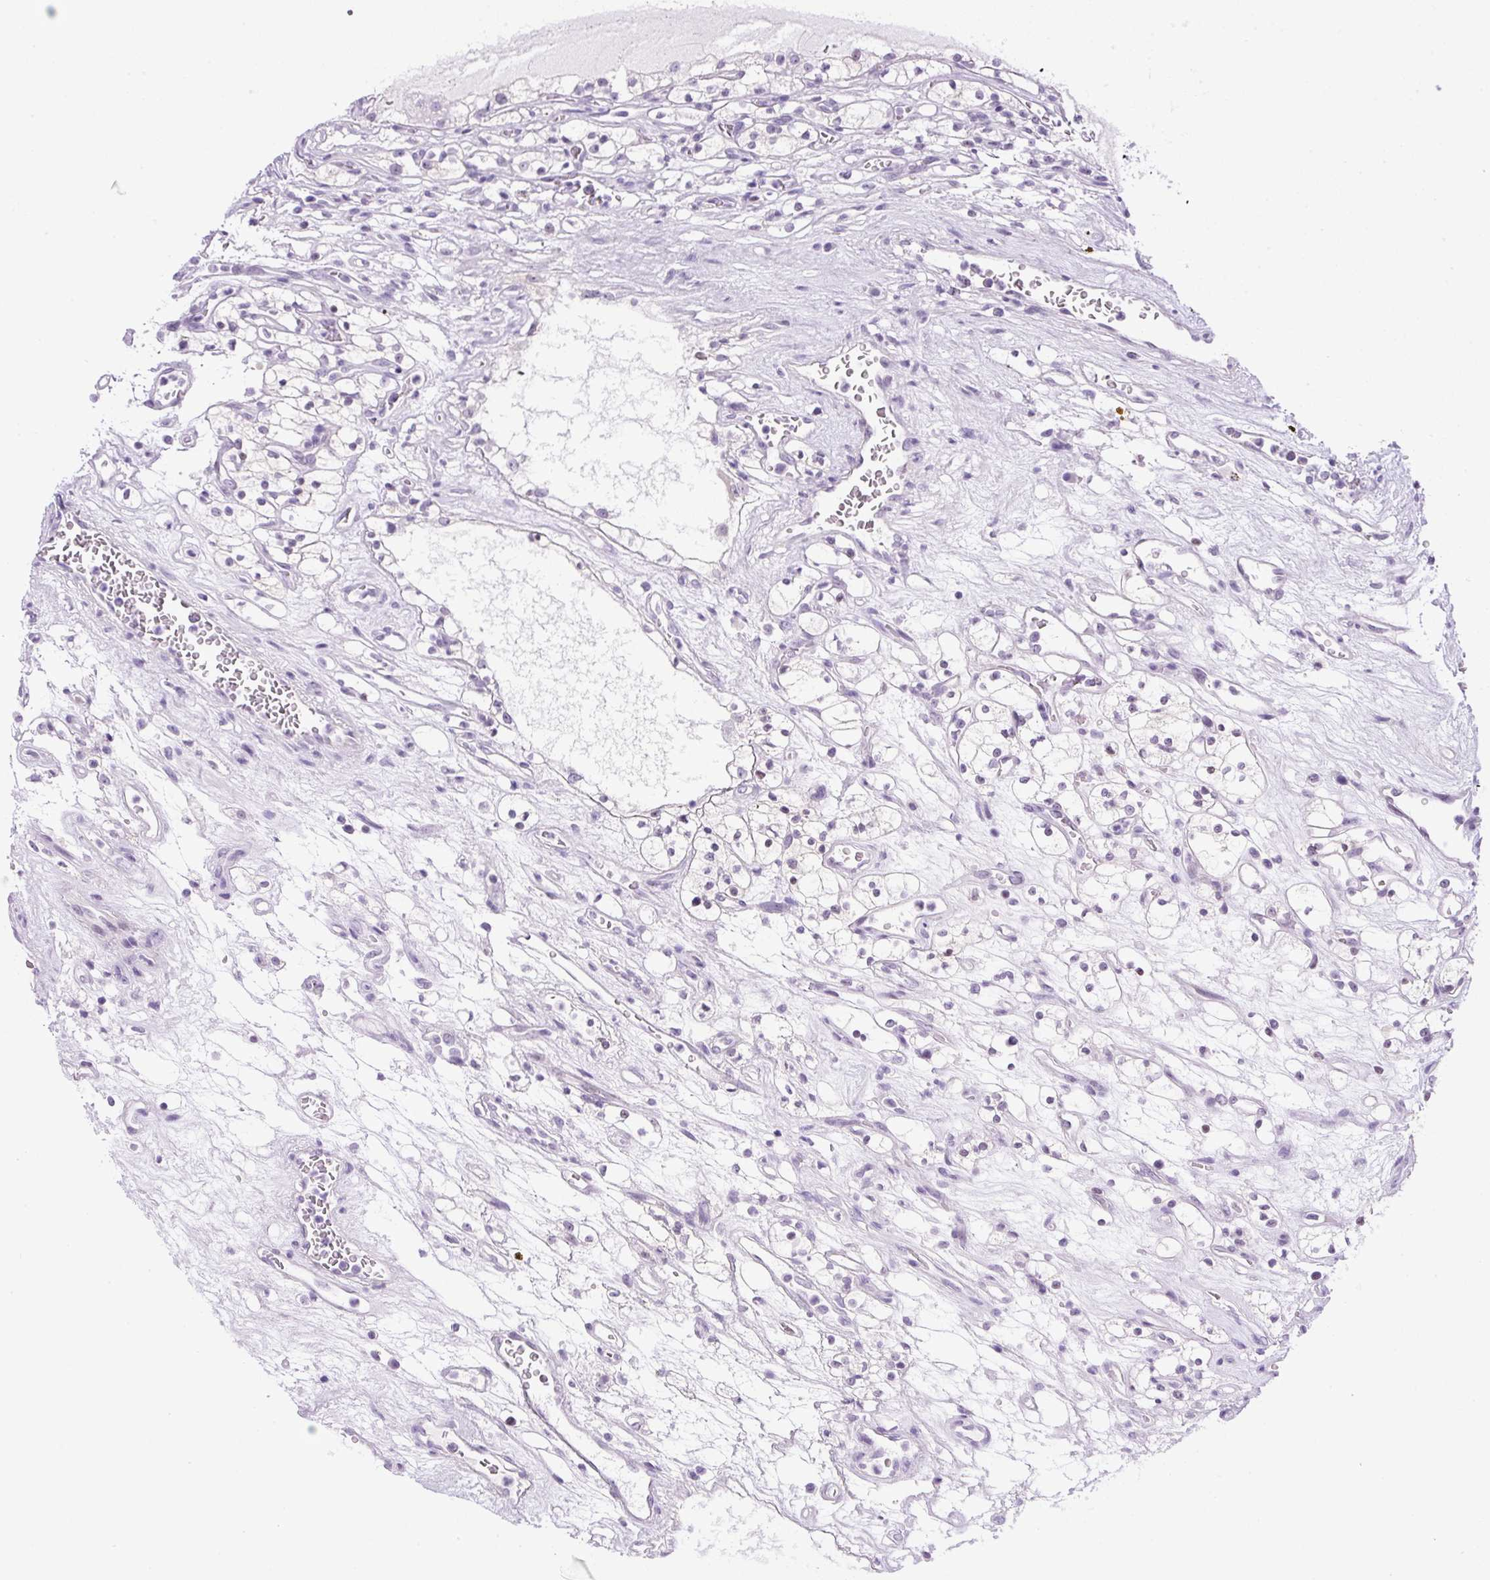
{"staining": {"intensity": "negative", "quantity": "none", "location": "none"}, "tissue": "renal cancer", "cell_type": "Tumor cells", "image_type": "cancer", "snomed": [{"axis": "morphology", "description": "Adenocarcinoma, NOS"}, {"axis": "topography", "description": "Kidney"}], "caption": "DAB (3,3'-diaminobenzidine) immunohistochemical staining of renal cancer (adenocarcinoma) reveals no significant positivity in tumor cells. Nuclei are stained in blue.", "gene": "RHBDD2", "patient": {"sex": "female", "age": 69}}